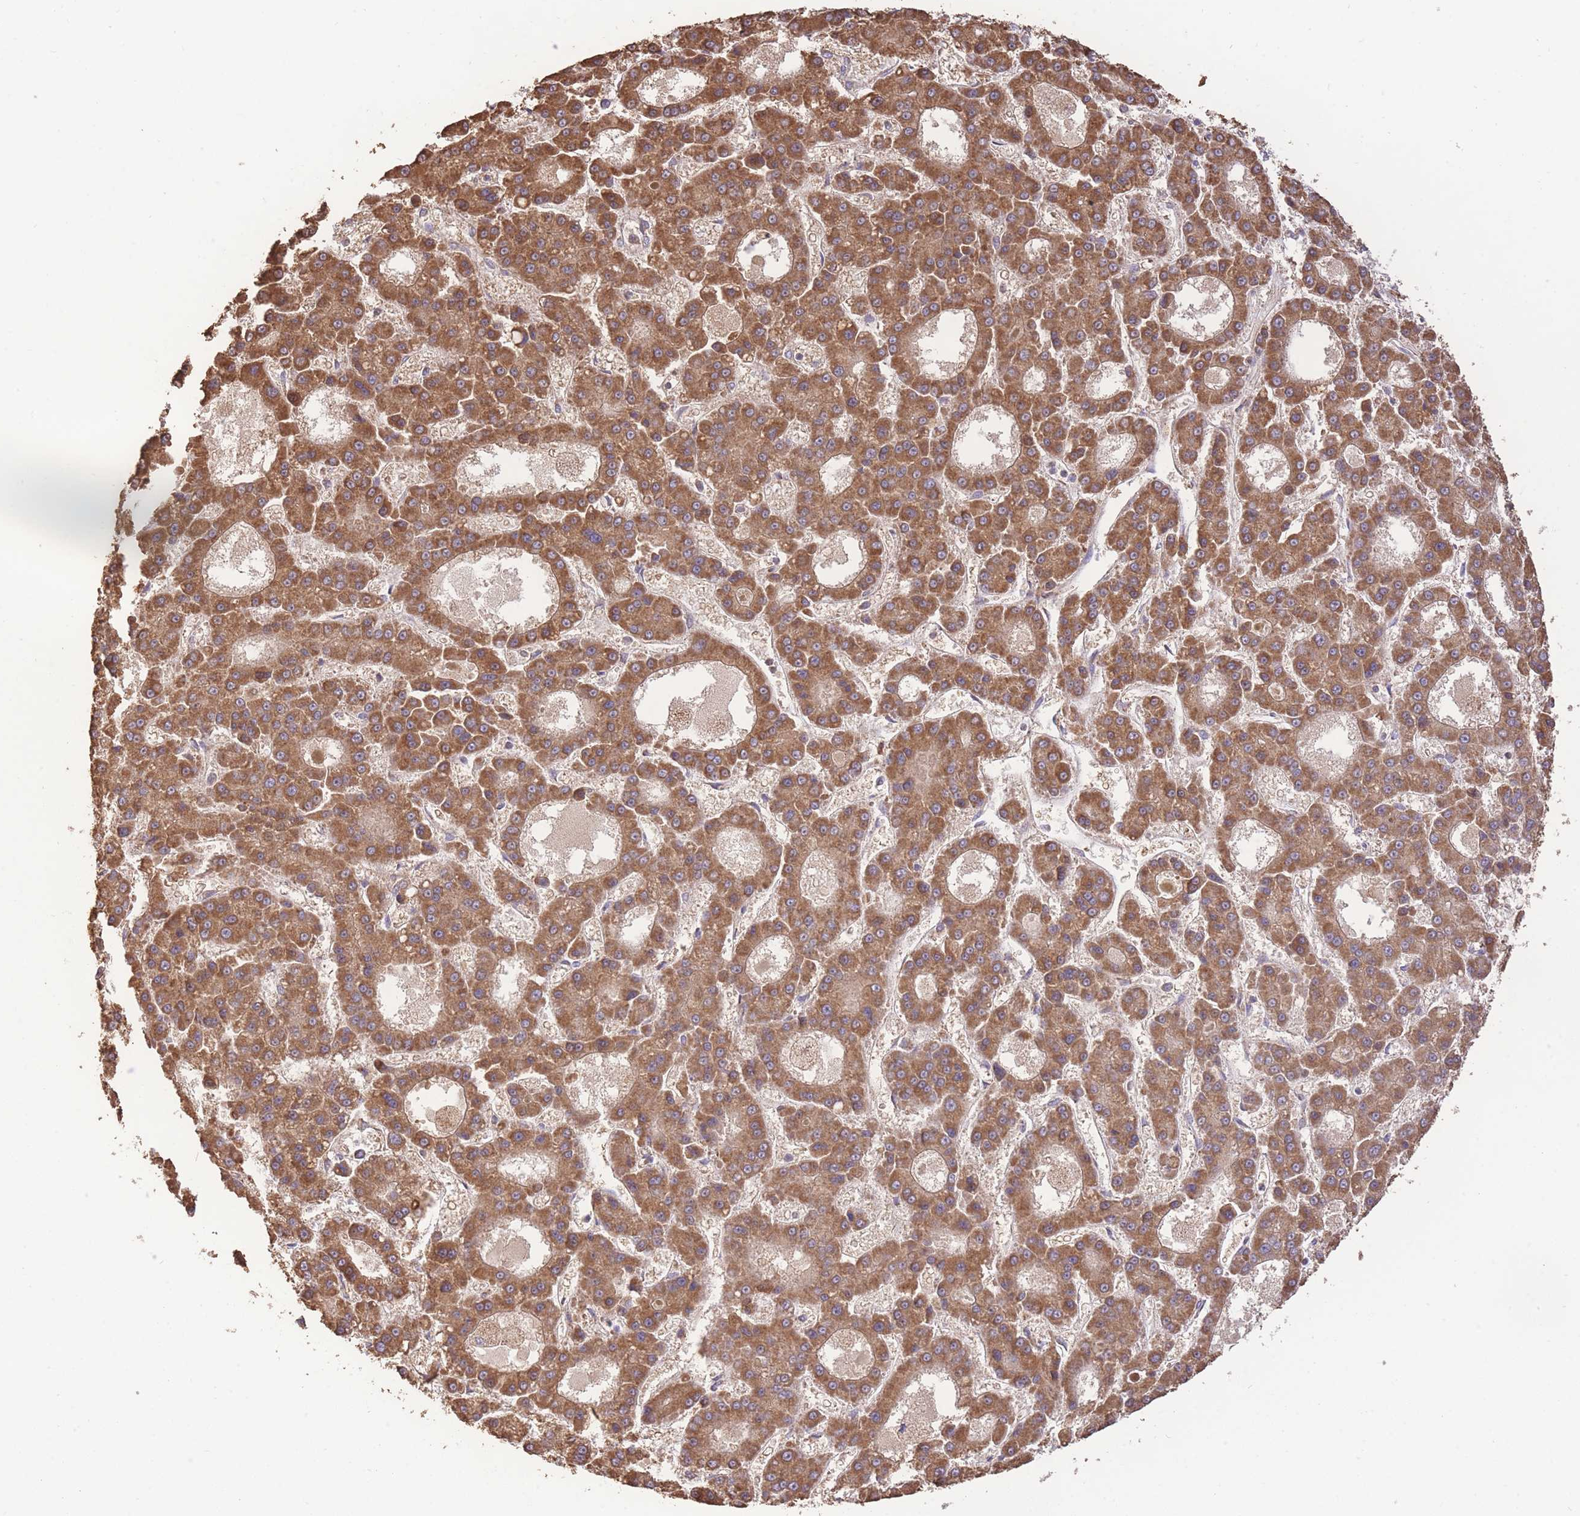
{"staining": {"intensity": "strong", "quantity": ">75%", "location": "cytoplasmic/membranous"}, "tissue": "liver cancer", "cell_type": "Tumor cells", "image_type": "cancer", "snomed": [{"axis": "morphology", "description": "Carcinoma, Hepatocellular, NOS"}, {"axis": "topography", "description": "Liver"}], "caption": "Human liver cancer stained for a protein (brown) shows strong cytoplasmic/membranous positive positivity in approximately >75% of tumor cells.", "gene": "PREP", "patient": {"sex": "male", "age": 70}}